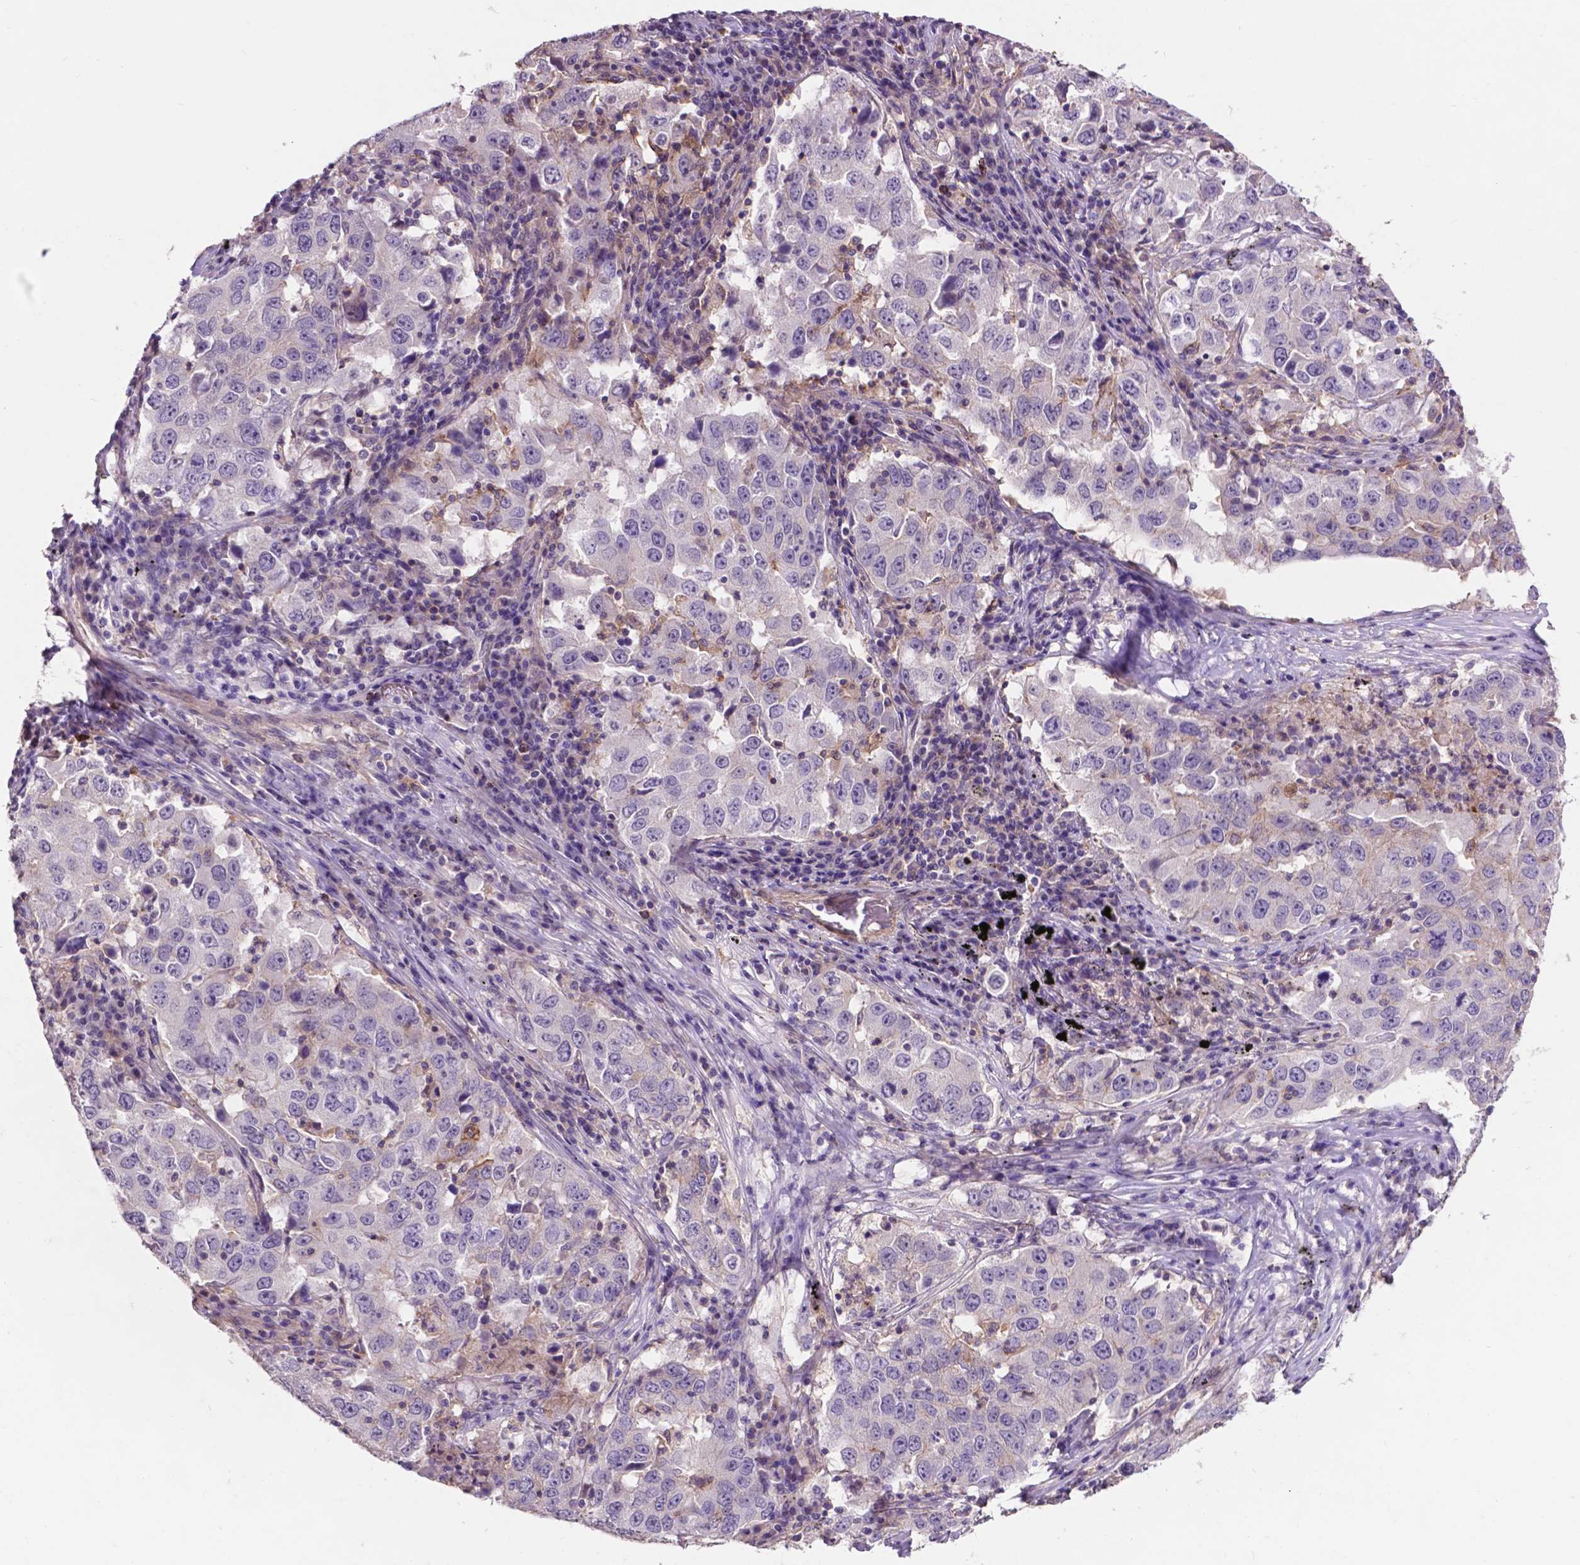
{"staining": {"intensity": "negative", "quantity": "none", "location": "none"}, "tissue": "lung cancer", "cell_type": "Tumor cells", "image_type": "cancer", "snomed": [{"axis": "morphology", "description": "Adenocarcinoma, NOS"}, {"axis": "topography", "description": "Lung"}], "caption": "A histopathology image of lung cancer stained for a protein shows no brown staining in tumor cells. The staining is performed using DAB (3,3'-diaminobenzidine) brown chromogen with nuclei counter-stained in using hematoxylin.", "gene": "PLSCR1", "patient": {"sex": "male", "age": 73}}